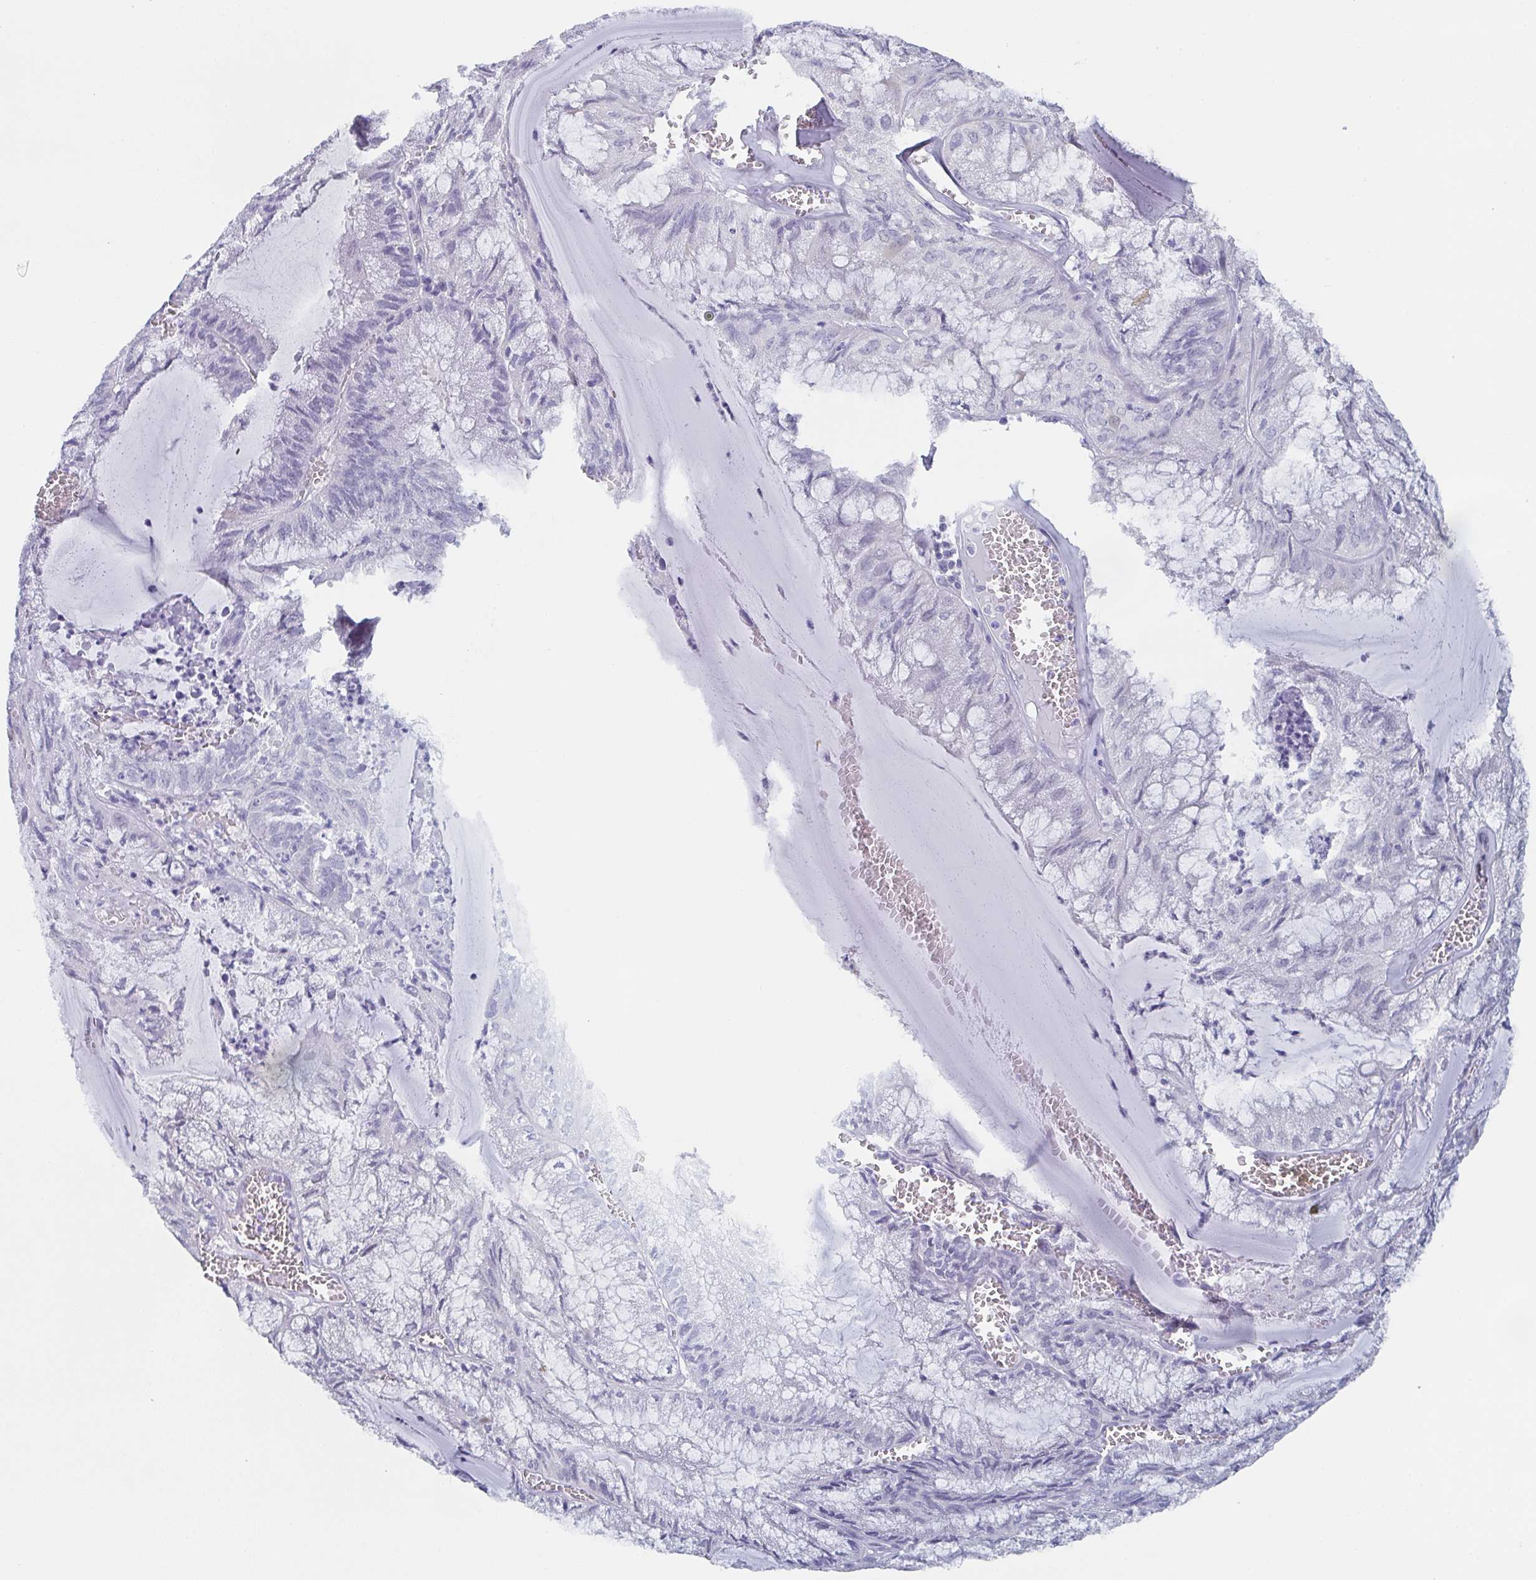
{"staining": {"intensity": "negative", "quantity": "none", "location": "none"}, "tissue": "endometrial cancer", "cell_type": "Tumor cells", "image_type": "cancer", "snomed": [{"axis": "morphology", "description": "Carcinoma, NOS"}, {"axis": "topography", "description": "Endometrium"}], "caption": "DAB (3,3'-diaminobenzidine) immunohistochemical staining of endometrial carcinoma displays no significant positivity in tumor cells. (DAB (3,3'-diaminobenzidine) immunohistochemistry (IHC) with hematoxylin counter stain).", "gene": "DYDC2", "patient": {"sex": "female", "age": 62}}